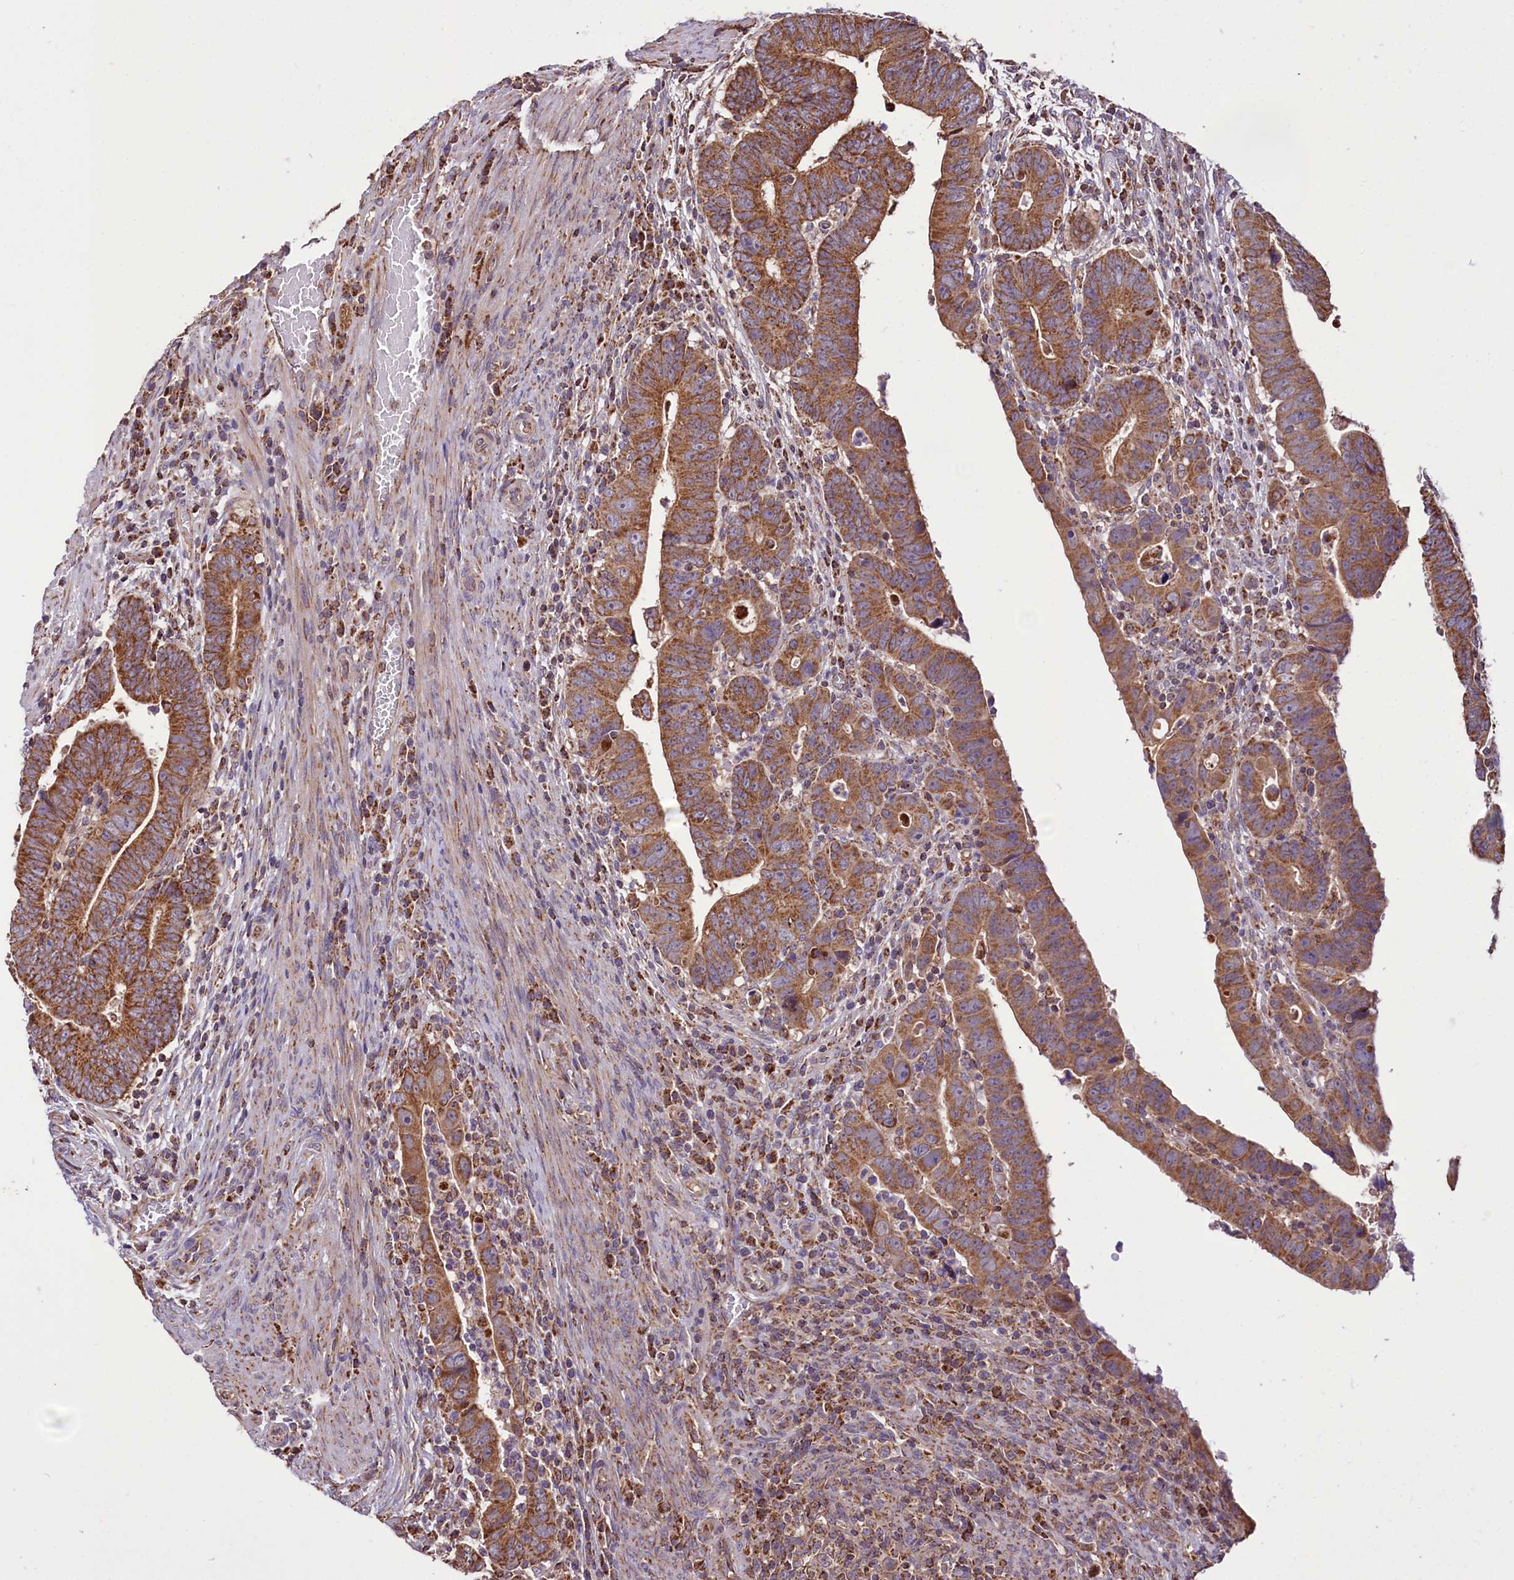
{"staining": {"intensity": "strong", "quantity": ">75%", "location": "cytoplasmic/membranous"}, "tissue": "colorectal cancer", "cell_type": "Tumor cells", "image_type": "cancer", "snomed": [{"axis": "morphology", "description": "Normal tissue, NOS"}, {"axis": "morphology", "description": "Adenocarcinoma, NOS"}, {"axis": "topography", "description": "Rectum"}], "caption": "Immunohistochemistry of human adenocarcinoma (colorectal) displays high levels of strong cytoplasmic/membranous positivity in approximately >75% of tumor cells. Immunohistochemistry stains the protein in brown and the nuclei are stained blue.", "gene": "NUDT15", "patient": {"sex": "female", "age": 65}}